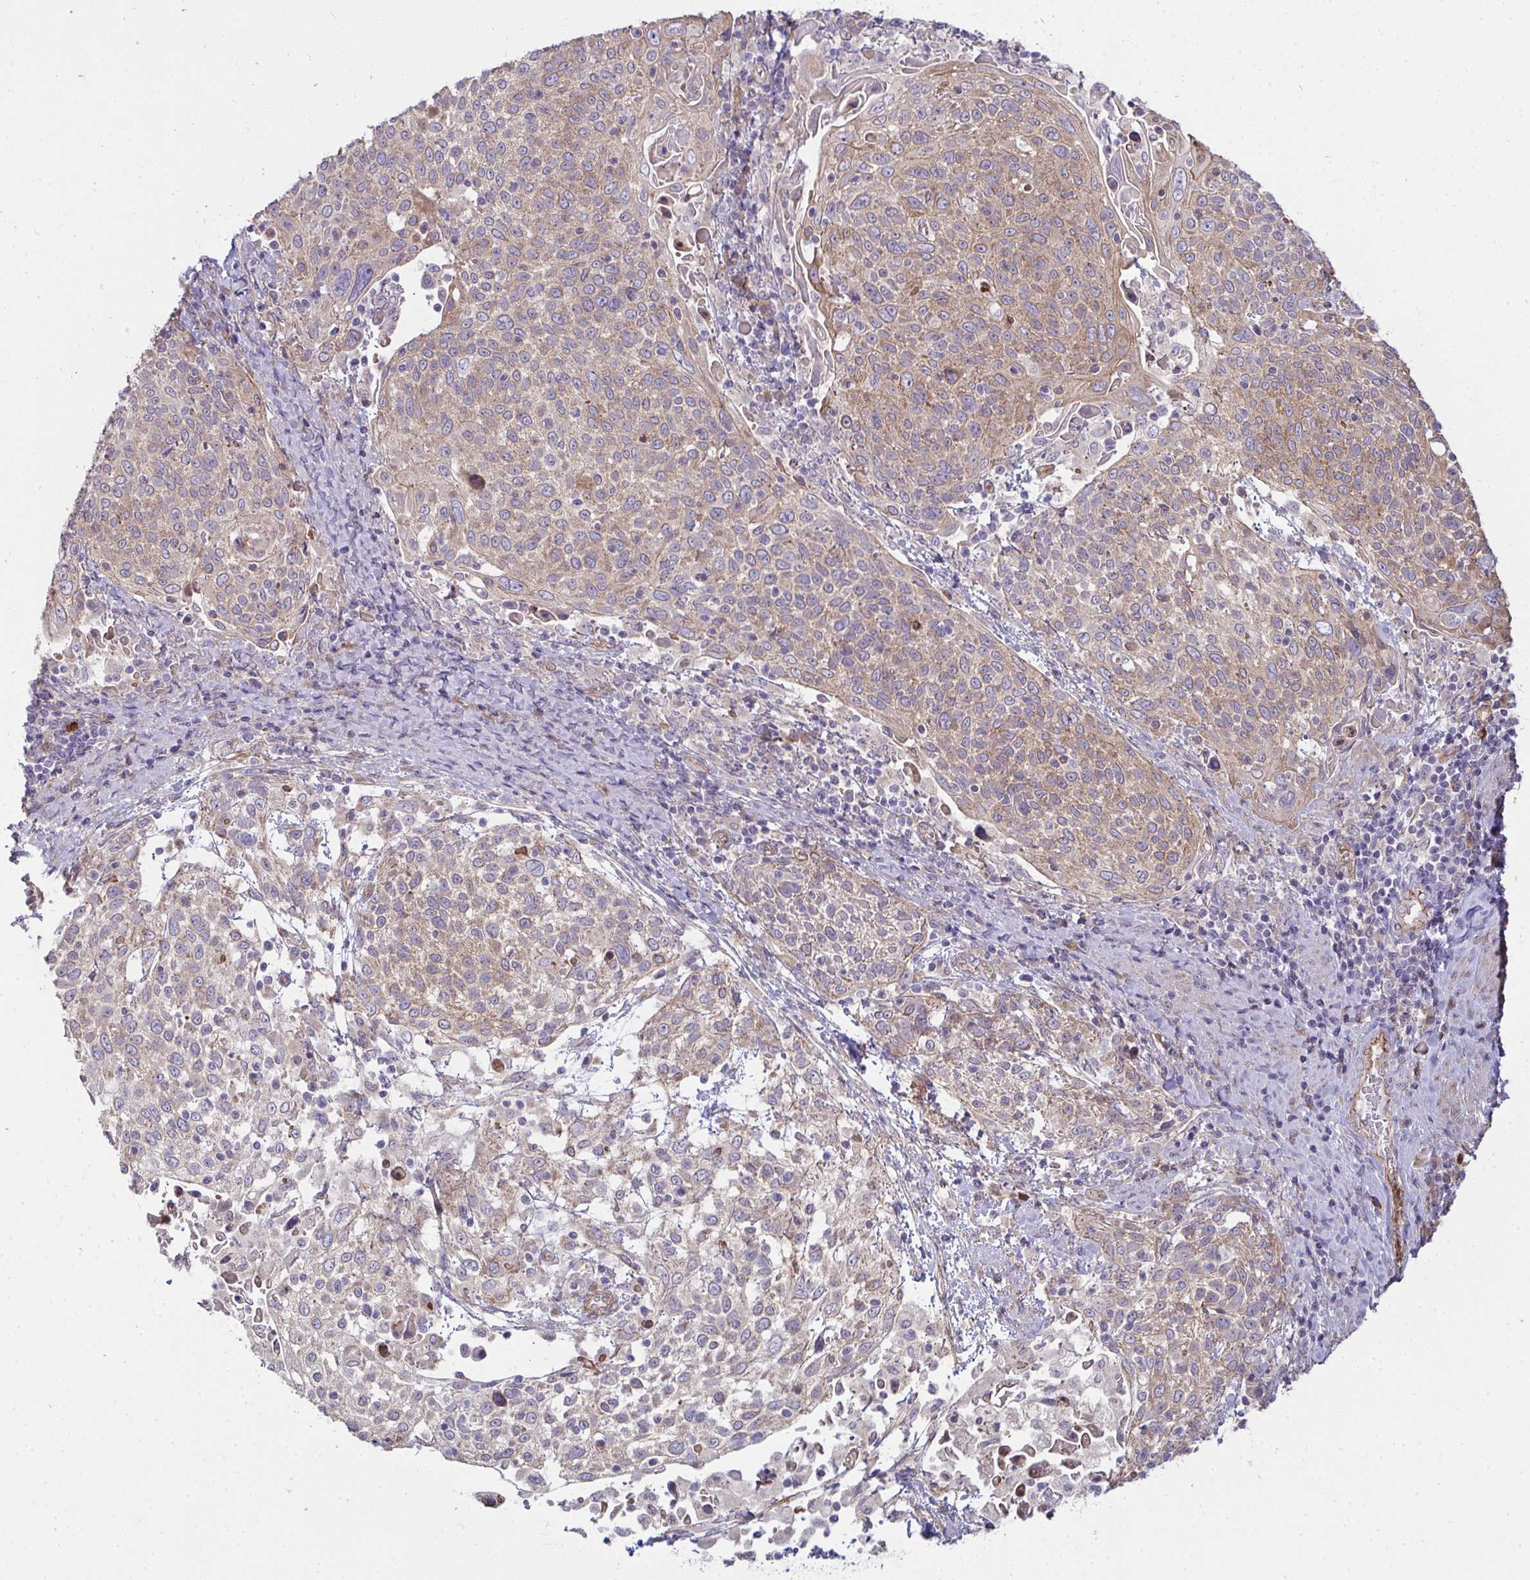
{"staining": {"intensity": "moderate", "quantity": "25%-75%", "location": "cytoplasmic/membranous"}, "tissue": "cervical cancer", "cell_type": "Tumor cells", "image_type": "cancer", "snomed": [{"axis": "morphology", "description": "Squamous cell carcinoma, NOS"}, {"axis": "topography", "description": "Cervix"}], "caption": "IHC photomicrograph of neoplastic tissue: cervical squamous cell carcinoma stained using IHC demonstrates medium levels of moderate protein expression localized specifically in the cytoplasmic/membranous of tumor cells, appearing as a cytoplasmic/membranous brown color.", "gene": "SH2D1B", "patient": {"sex": "female", "age": 61}}